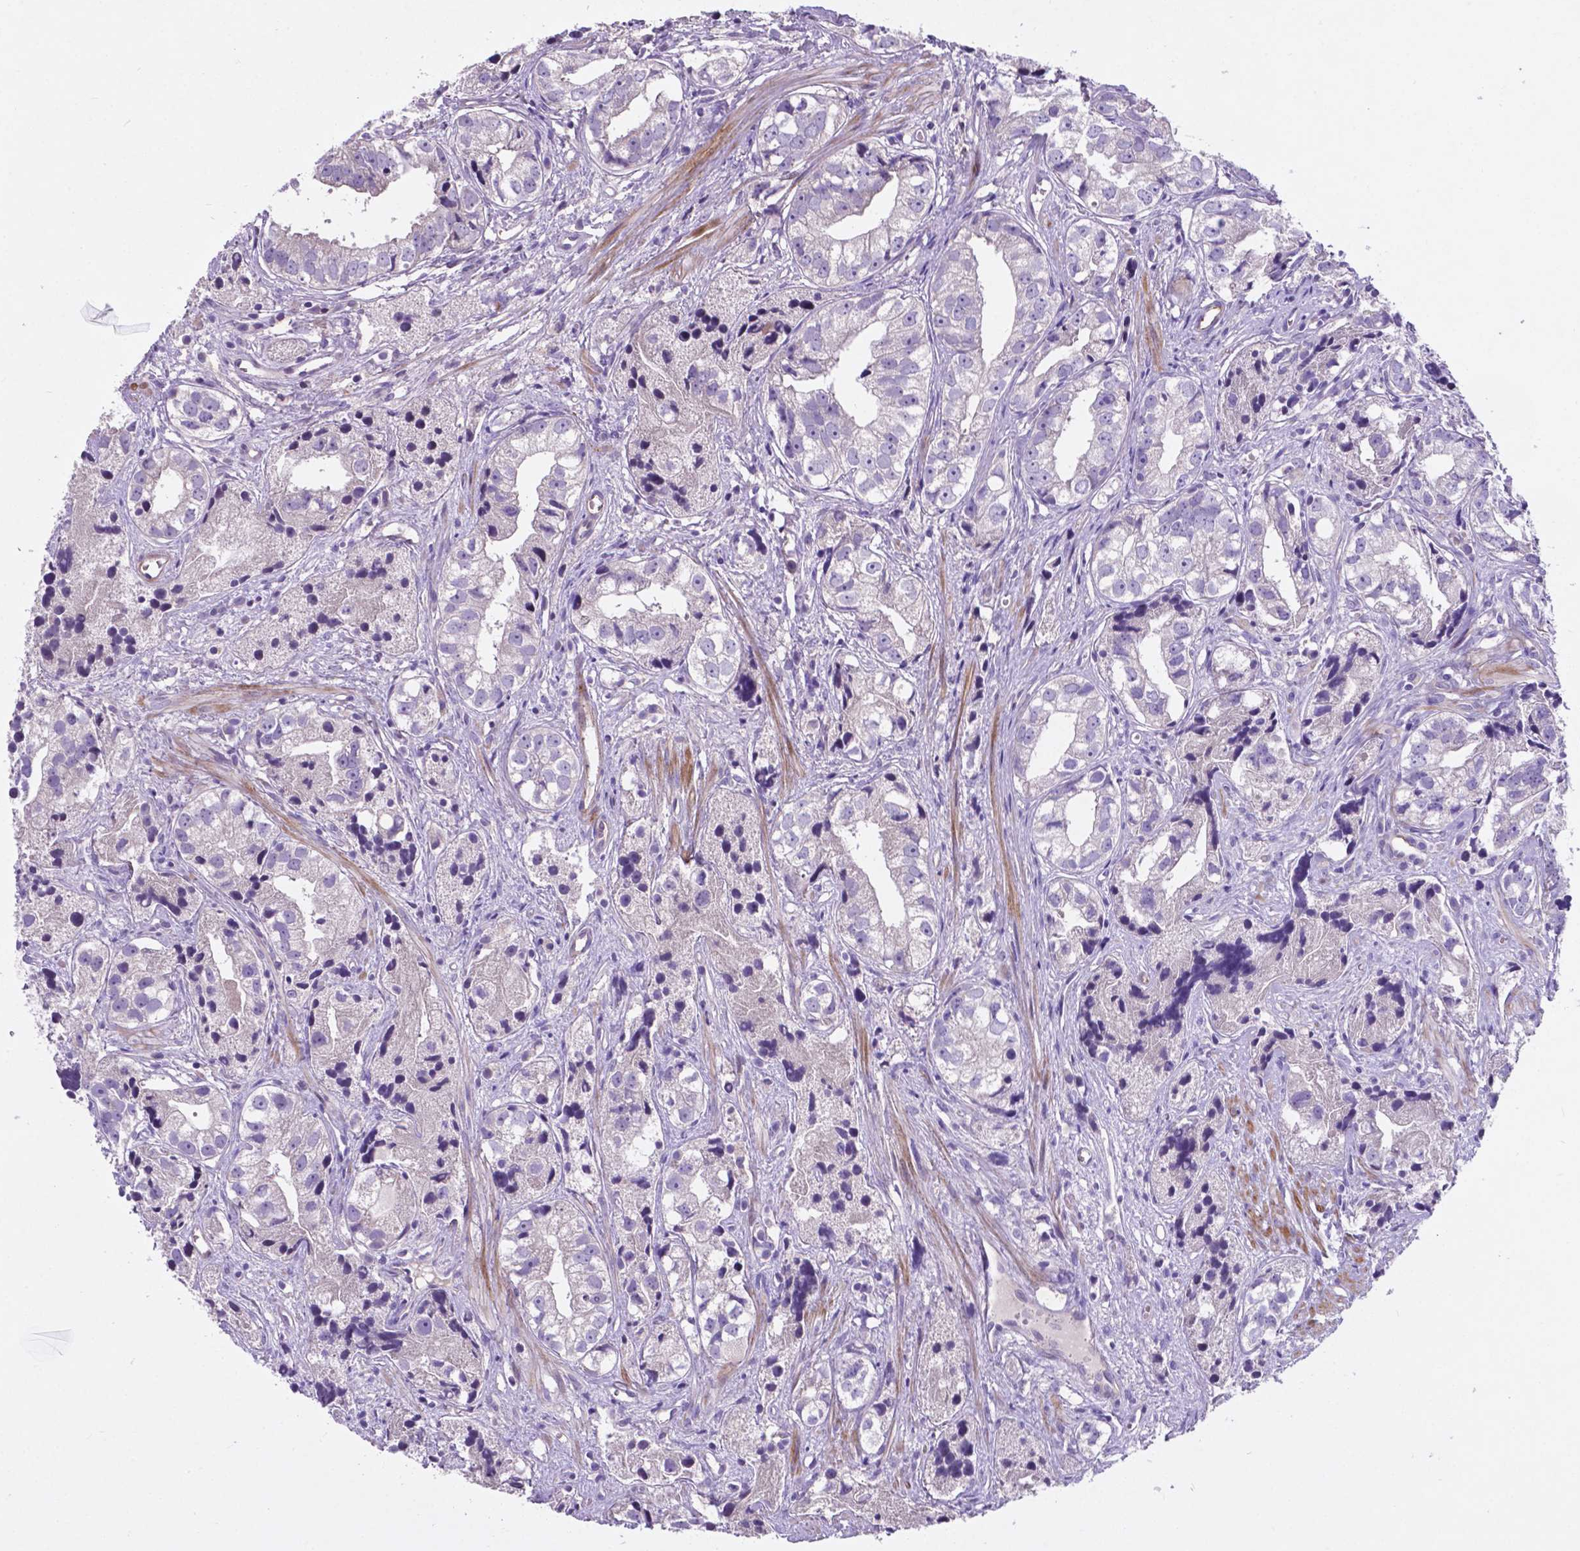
{"staining": {"intensity": "negative", "quantity": "none", "location": "none"}, "tissue": "prostate cancer", "cell_type": "Tumor cells", "image_type": "cancer", "snomed": [{"axis": "morphology", "description": "Adenocarcinoma, High grade"}, {"axis": "topography", "description": "Prostate"}], "caption": "An immunohistochemistry micrograph of prostate cancer is shown. There is no staining in tumor cells of prostate cancer.", "gene": "PFKFB4", "patient": {"sex": "male", "age": 68}}